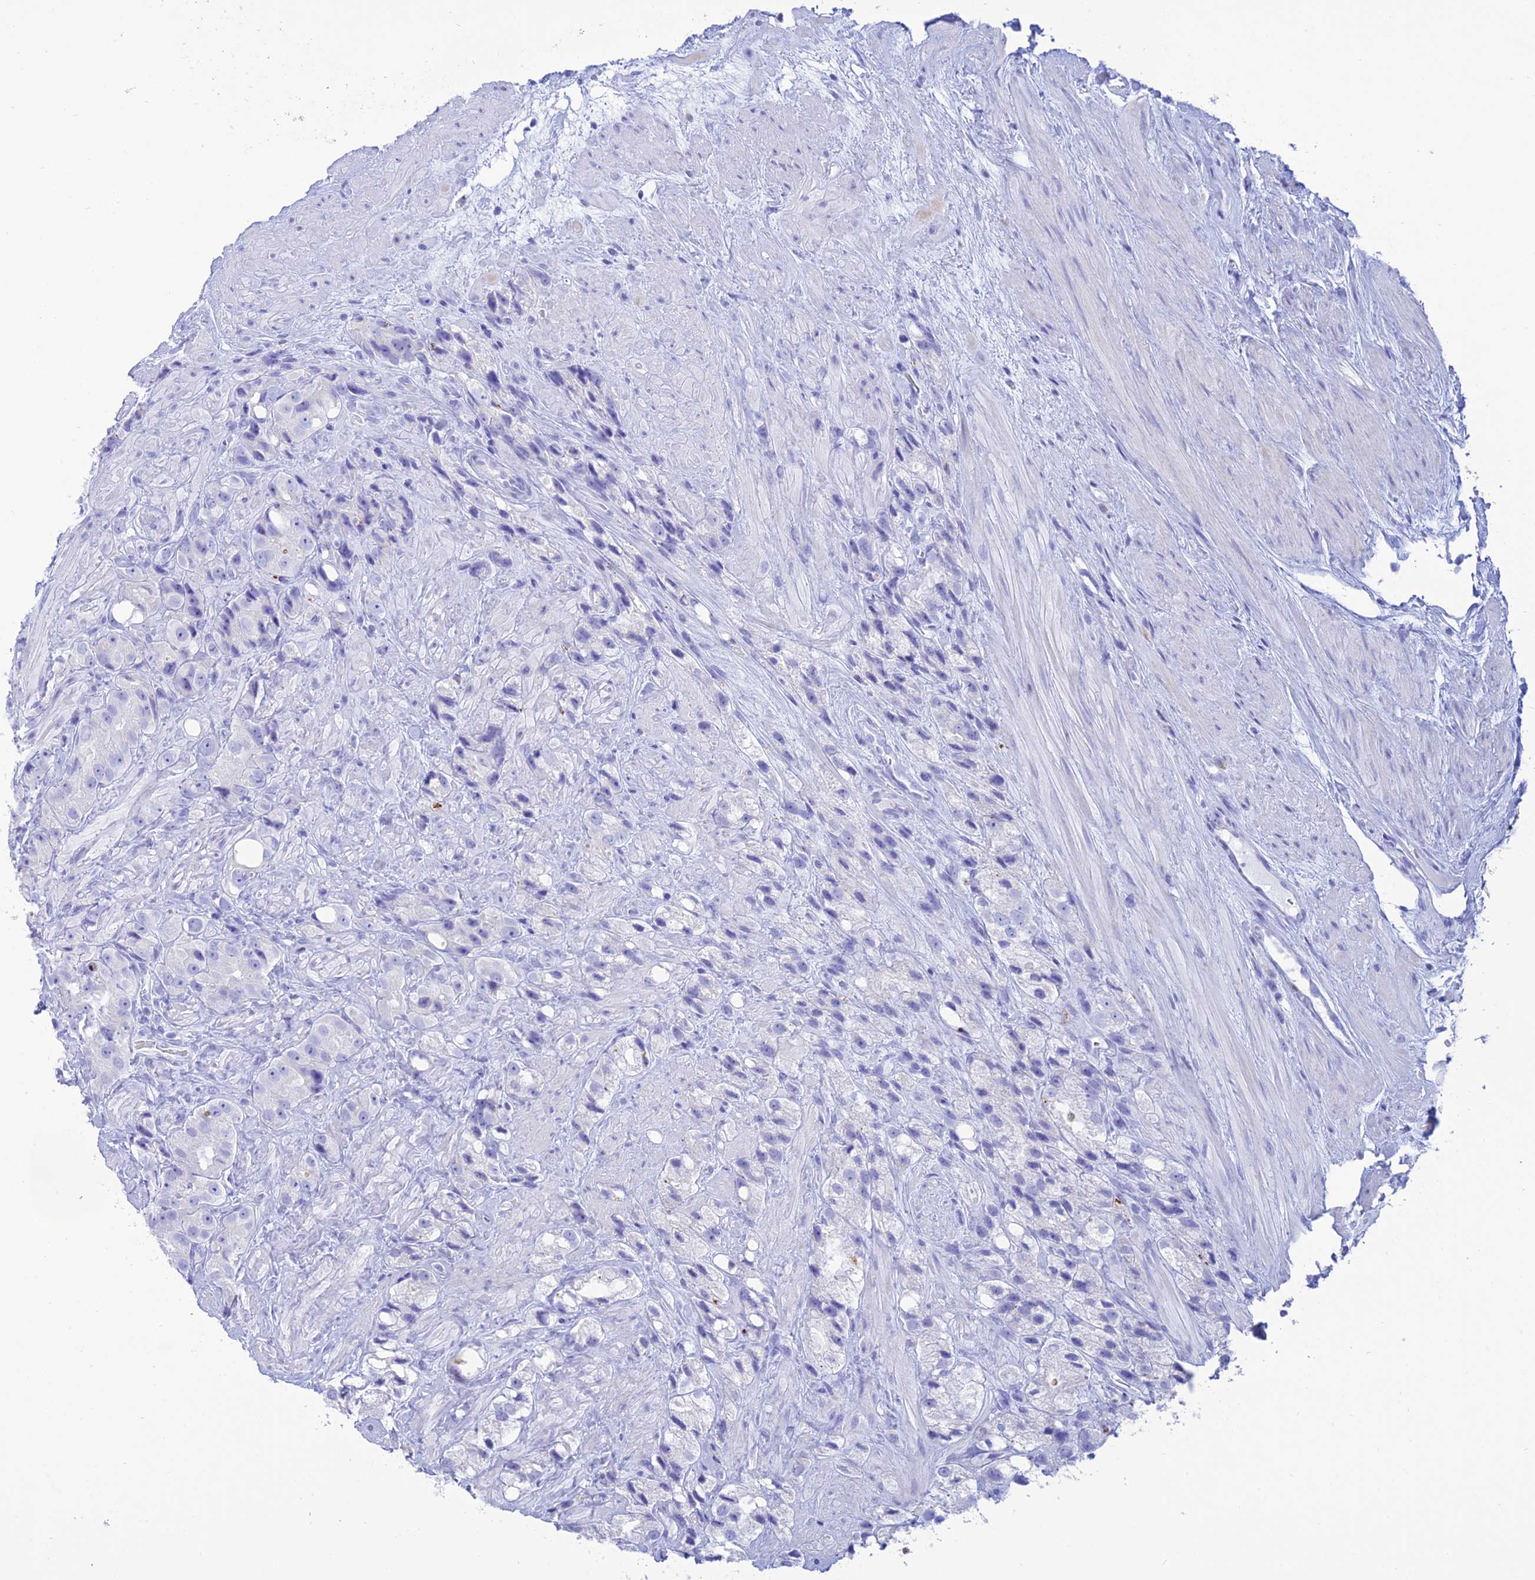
{"staining": {"intensity": "negative", "quantity": "none", "location": "none"}, "tissue": "prostate cancer", "cell_type": "Tumor cells", "image_type": "cancer", "snomed": [{"axis": "morphology", "description": "Adenocarcinoma, NOS"}, {"axis": "topography", "description": "Prostate"}], "caption": "Immunohistochemical staining of adenocarcinoma (prostate) displays no significant expression in tumor cells. (Immunohistochemistry (ihc), brightfield microscopy, high magnification).", "gene": "MAL2", "patient": {"sex": "male", "age": 79}}